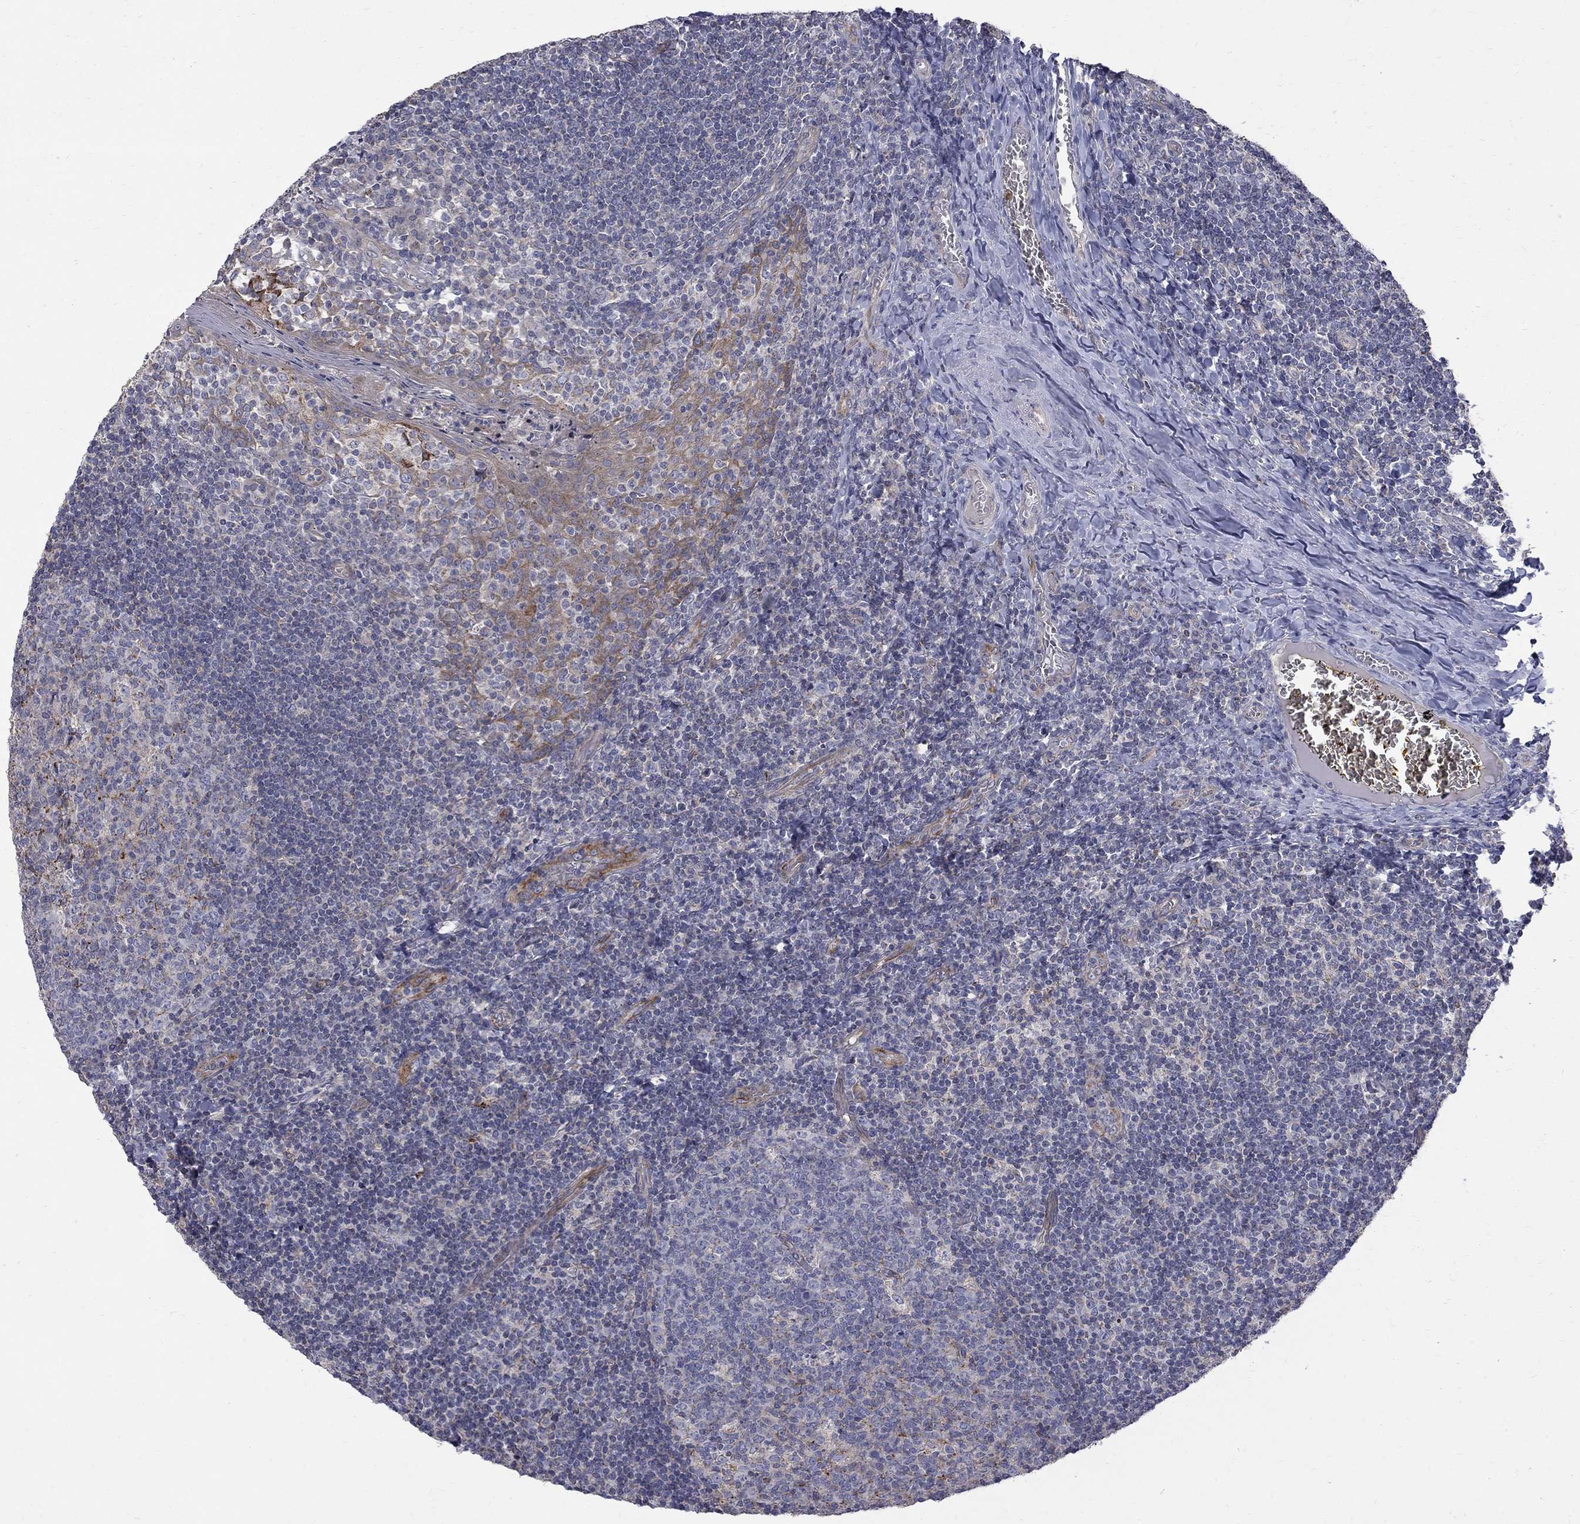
{"staining": {"intensity": "negative", "quantity": "none", "location": "none"}, "tissue": "tonsil", "cell_type": "Germinal center cells", "image_type": "normal", "snomed": [{"axis": "morphology", "description": "Normal tissue, NOS"}, {"axis": "topography", "description": "Tonsil"}], "caption": "Image shows no protein positivity in germinal center cells of normal tonsil.", "gene": "SH2B1", "patient": {"sex": "female", "age": 13}}